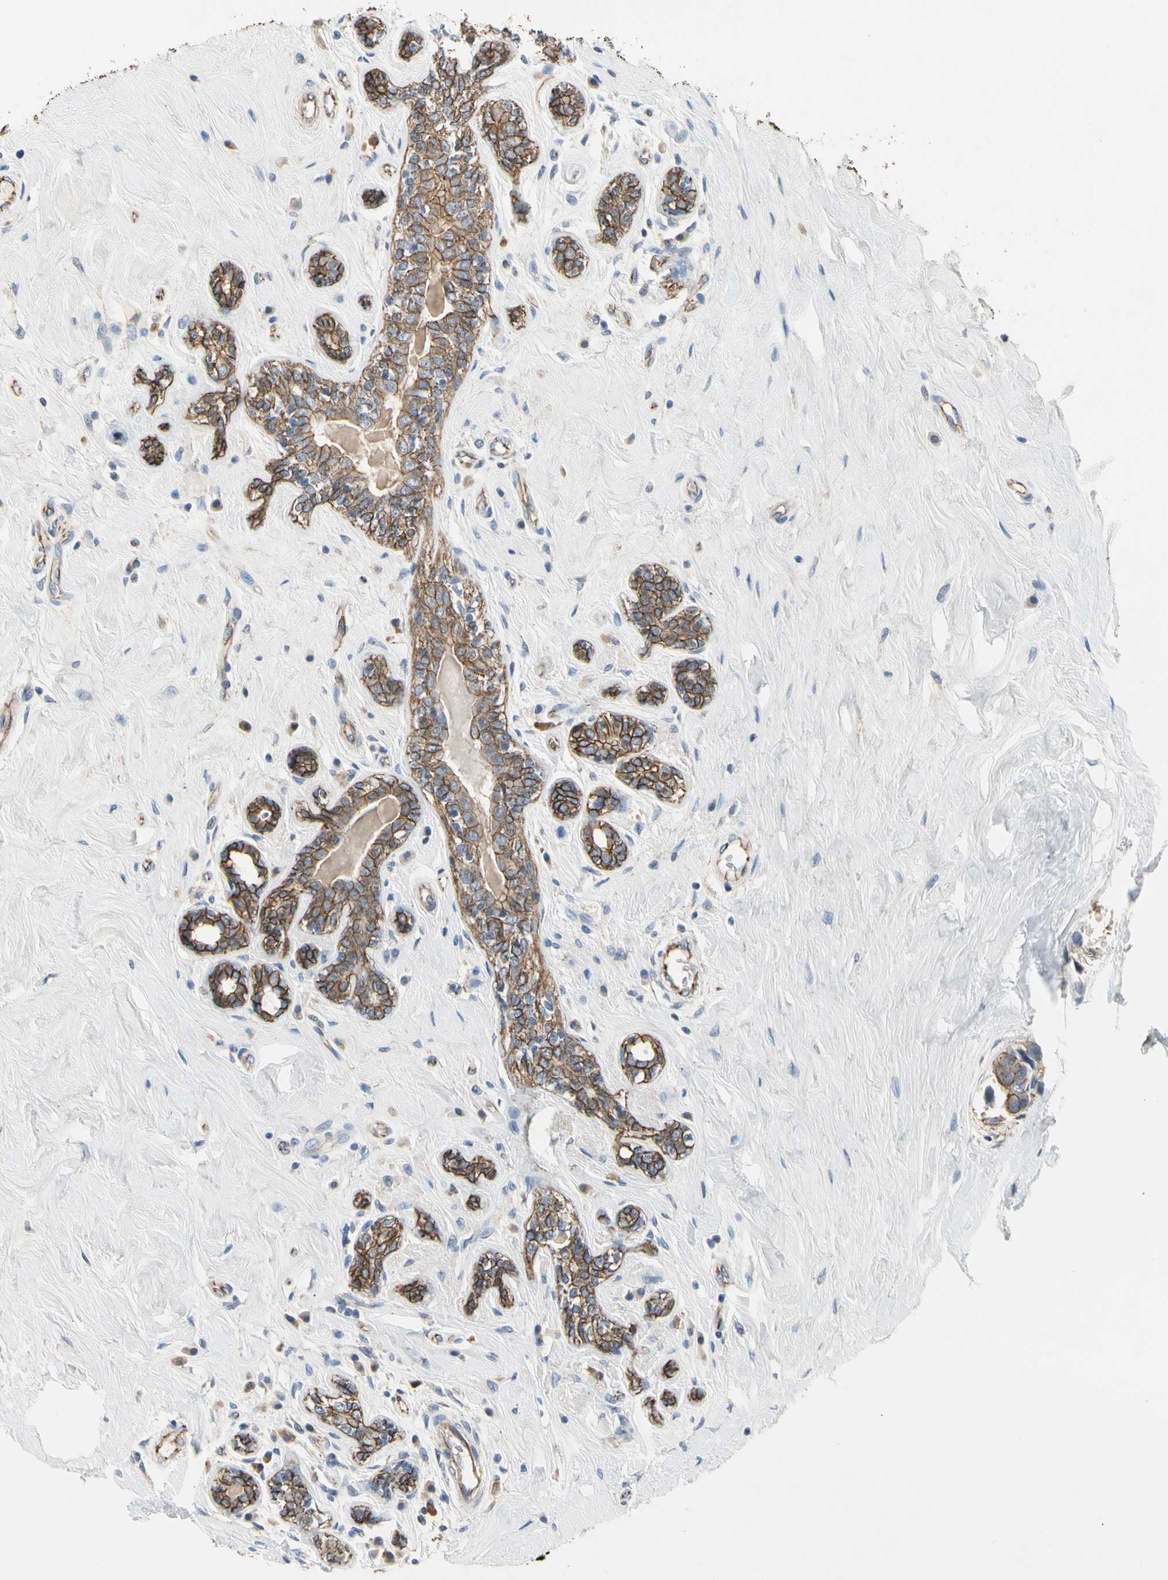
{"staining": {"intensity": "moderate", "quantity": "25%-75%", "location": "cytoplasmic/membranous"}, "tissue": "breast cancer", "cell_type": "Tumor cells", "image_type": "cancer", "snomed": [{"axis": "morphology", "description": "Normal tissue, NOS"}, {"axis": "morphology", "description": "Duct carcinoma"}, {"axis": "topography", "description": "Breast"}], "caption": "Moderate cytoplasmic/membranous staining is appreciated in about 25%-75% of tumor cells in breast cancer.", "gene": "LGR6", "patient": {"sex": "female", "age": 39}}